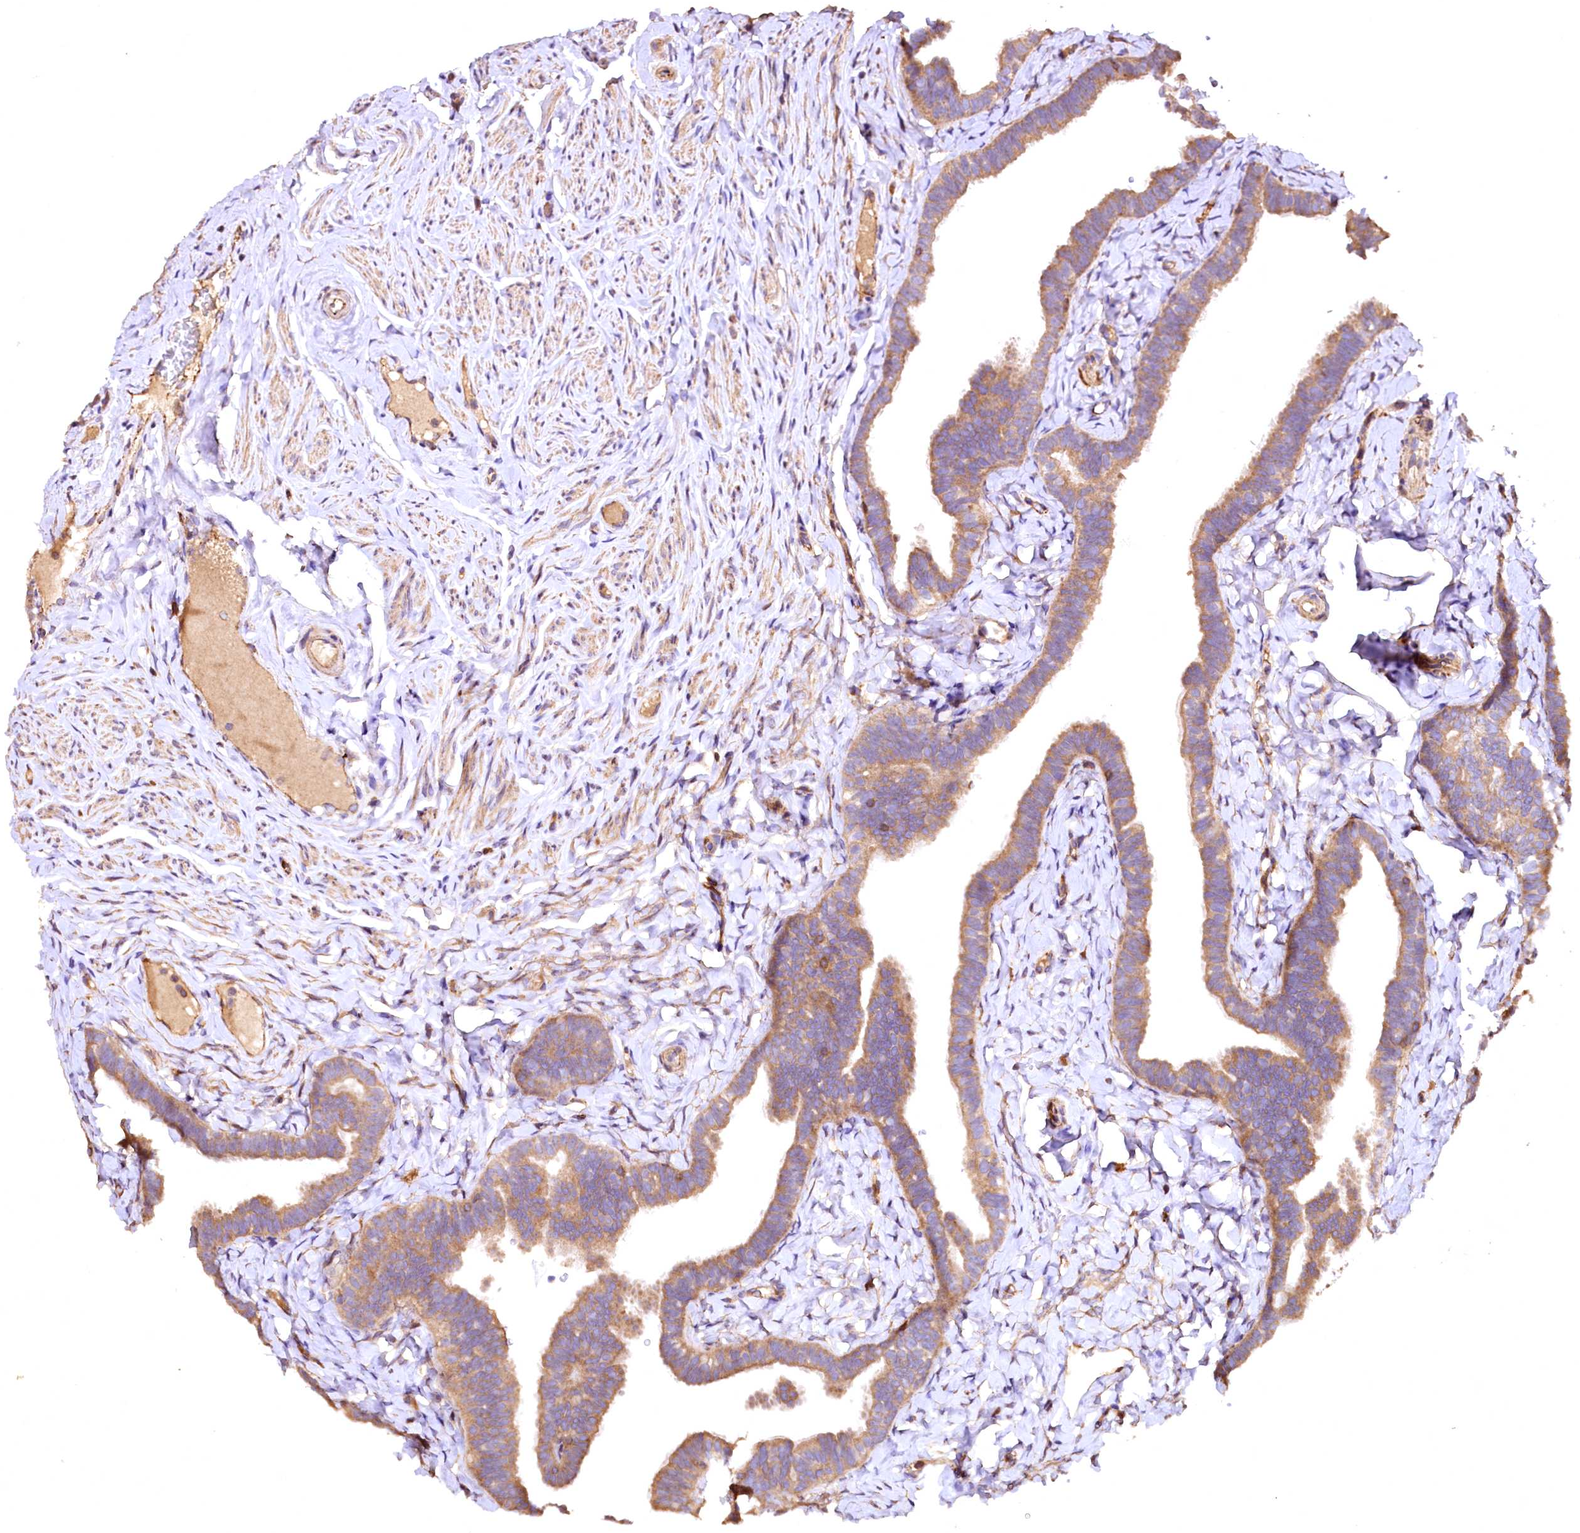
{"staining": {"intensity": "moderate", "quantity": ">75%", "location": "cytoplasmic/membranous"}, "tissue": "fallopian tube", "cell_type": "Glandular cells", "image_type": "normal", "snomed": [{"axis": "morphology", "description": "Normal tissue, NOS"}, {"axis": "topography", "description": "Fallopian tube"}], "caption": "There is medium levels of moderate cytoplasmic/membranous staining in glandular cells of benign fallopian tube, as demonstrated by immunohistochemical staining (brown color).", "gene": "RASSF1", "patient": {"sex": "female", "age": 65}}